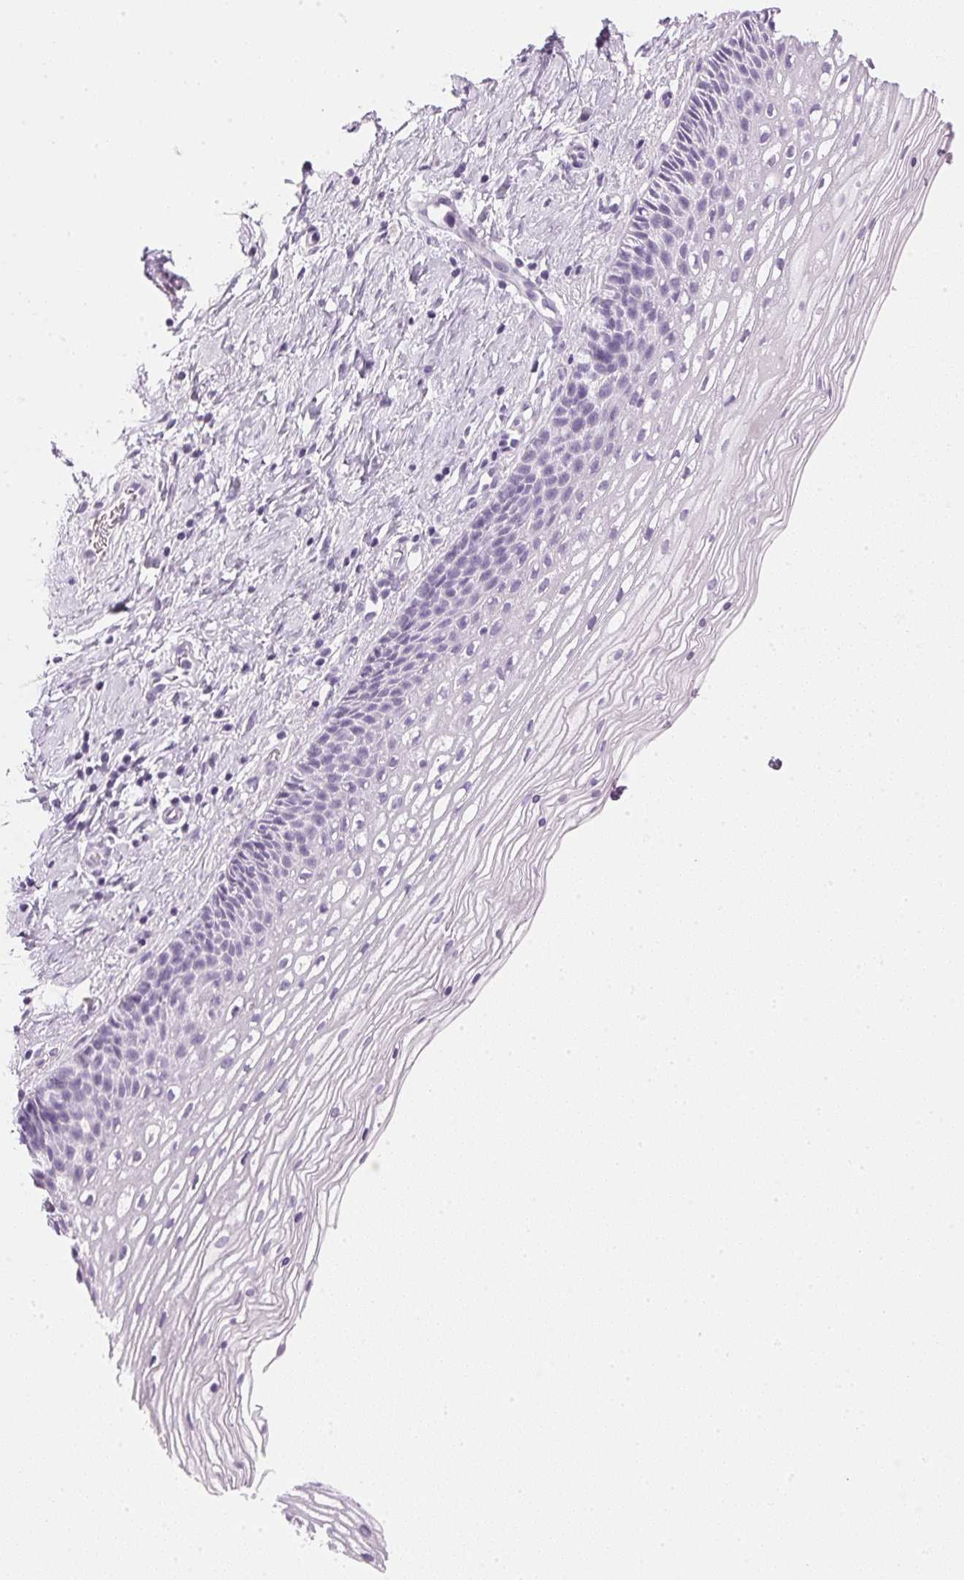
{"staining": {"intensity": "negative", "quantity": "none", "location": "none"}, "tissue": "cervix", "cell_type": "Glandular cells", "image_type": "normal", "snomed": [{"axis": "morphology", "description": "Normal tissue, NOS"}, {"axis": "topography", "description": "Cervix"}], "caption": "This is an immunohistochemistry image of normal cervix. There is no positivity in glandular cells.", "gene": "IGFBP1", "patient": {"sex": "female", "age": 34}}